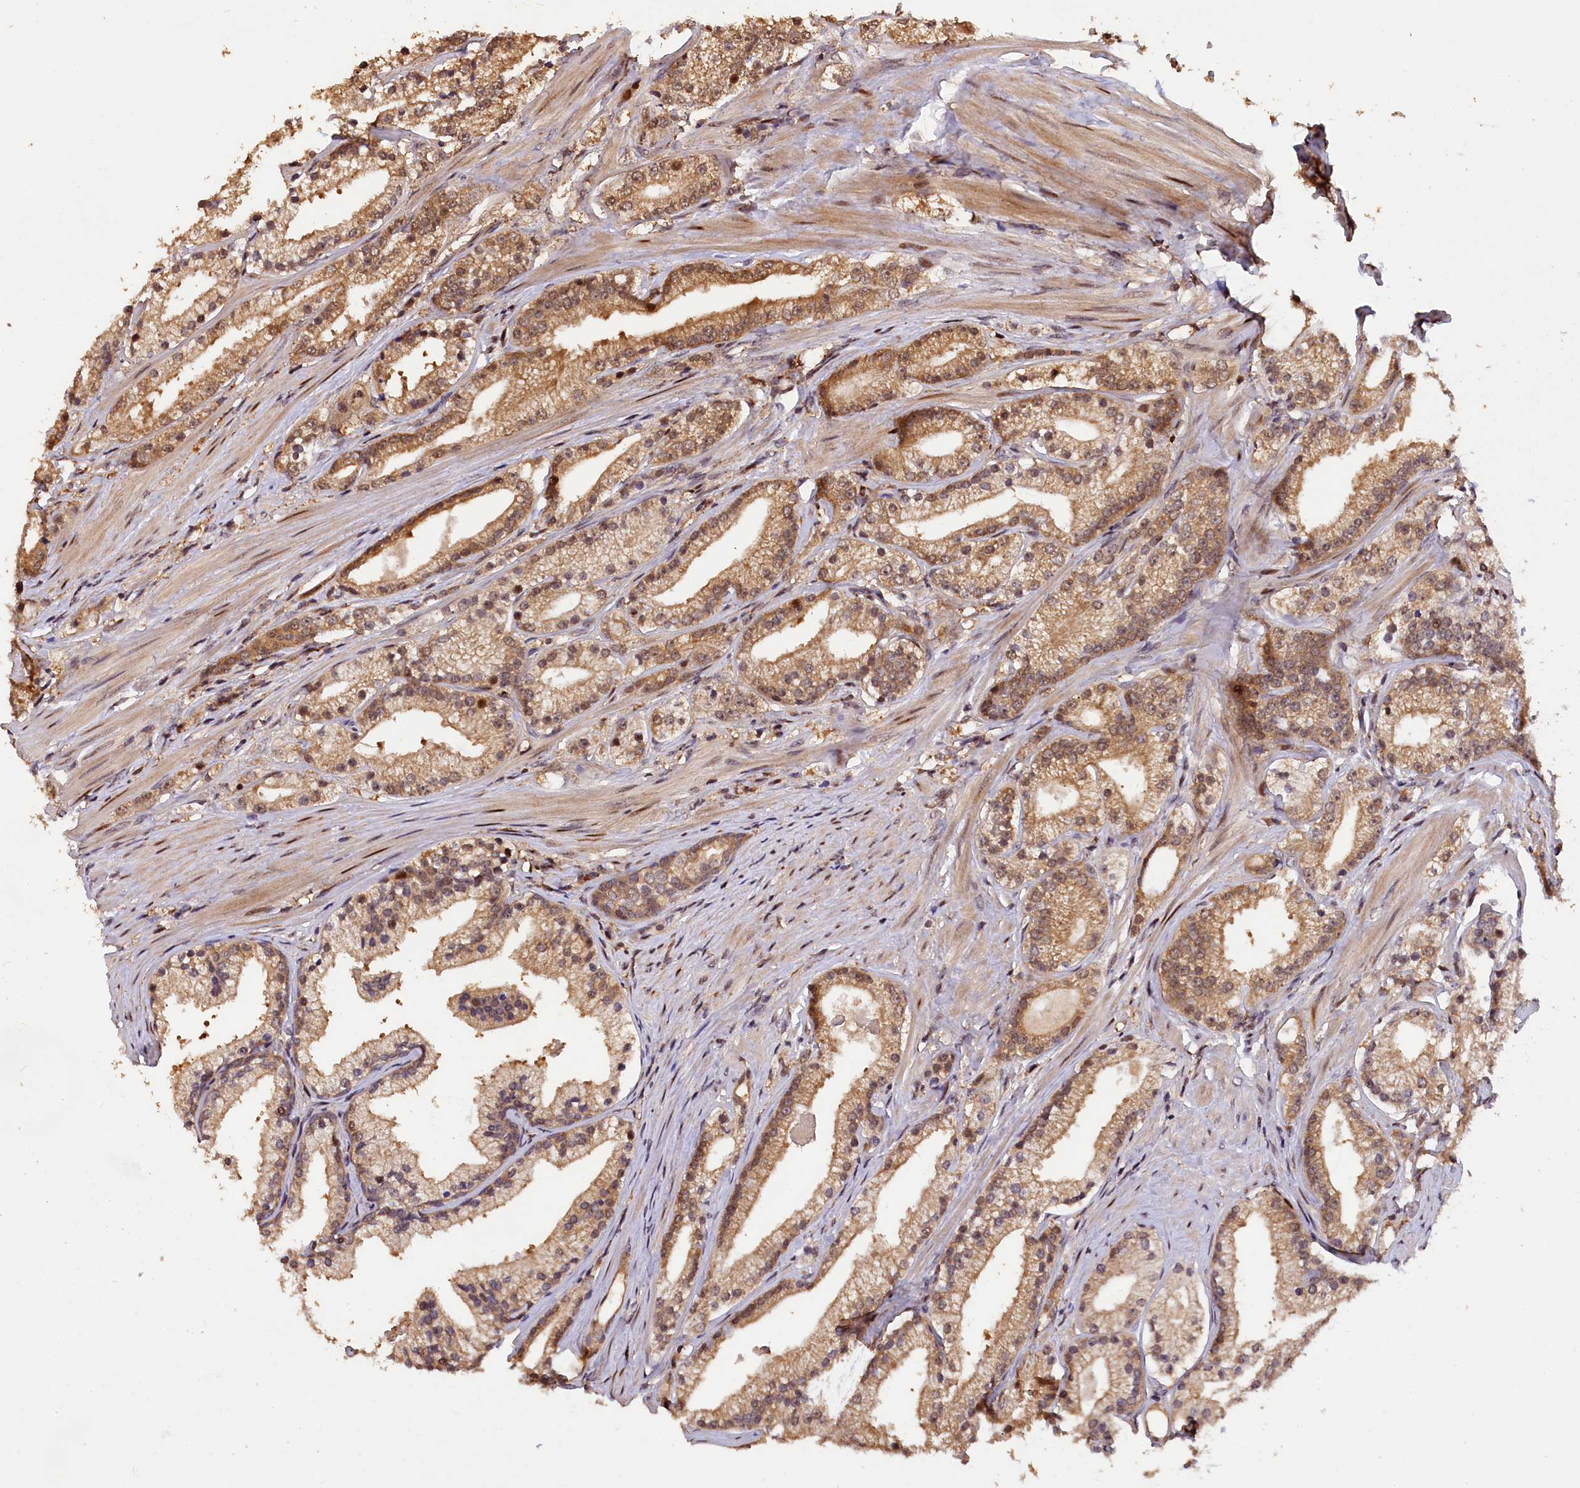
{"staining": {"intensity": "moderate", "quantity": ">75%", "location": "cytoplasmic/membranous,nuclear"}, "tissue": "prostate cancer", "cell_type": "Tumor cells", "image_type": "cancer", "snomed": [{"axis": "morphology", "description": "Adenocarcinoma, Low grade"}, {"axis": "topography", "description": "Prostate"}], "caption": "Protein staining exhibits moderate cytoplasmic/membranous and nuclear positivity in about >75% of tumor cells in prostate cancer (adenocarcinoma (low-grade)).", "gene": "PHAF1", "patient": {"sex": "male", "age": 57}}